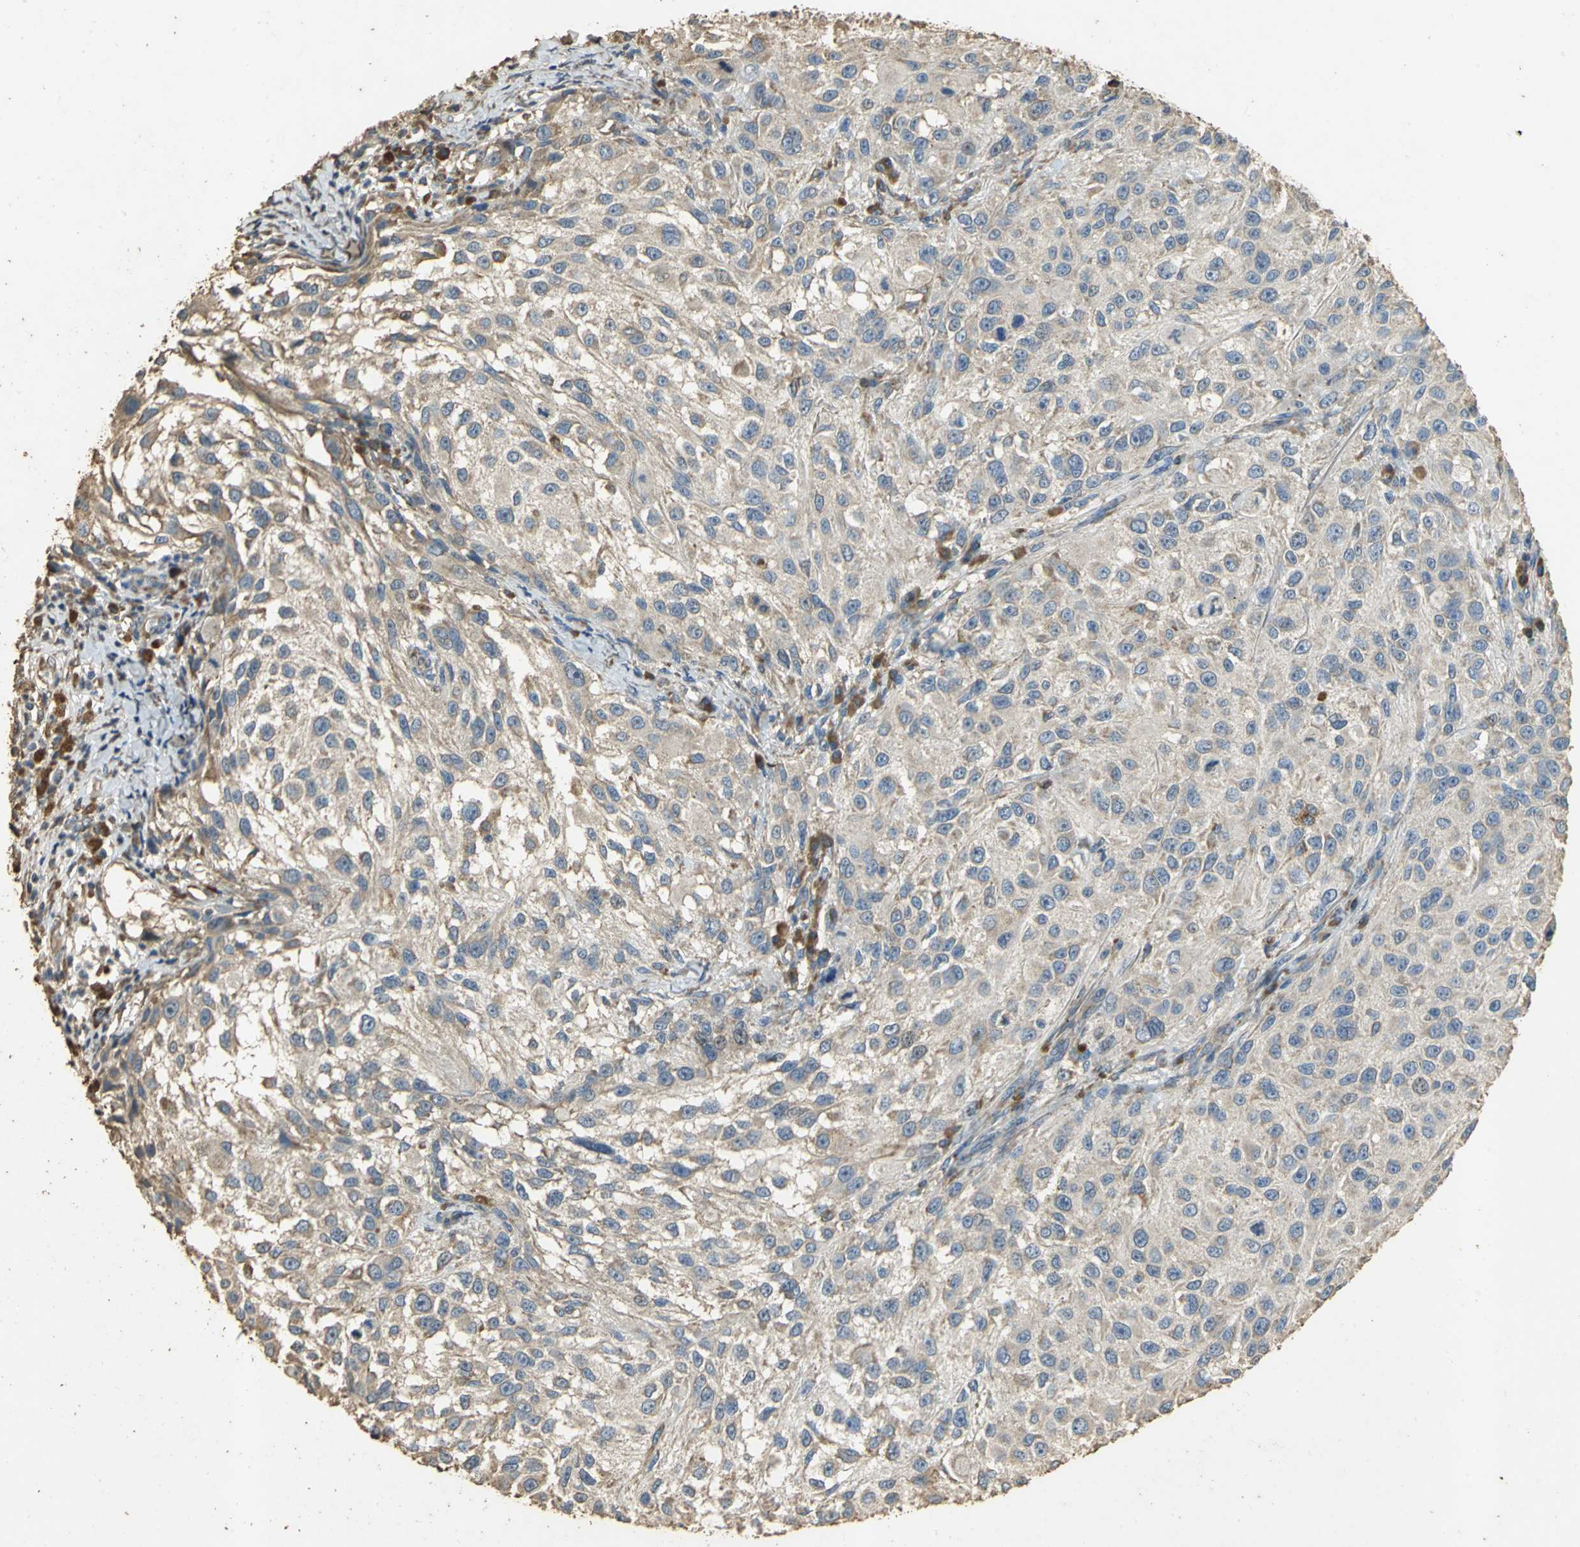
{"staining": {"intensity": "weak", "quantity": ">75%", "location": "cytoplasmic/membranous"}, "tissue": "melanoma", "cell_type": "Tumor cells", "image_type": "cancer", "snomed": [{"axis": "morphology", "description": "Necrosis, NOS"}, {"axis": "morphology", "description": "Malignant melanoma, NOS"}, {"axis": "topography", "description": "Skin"}], "caption": "About >75% of tumor cells in melanoma demonstrate weak cytoplasmic/membranous protein expression as visualized by brown immunohistochemical staining.", "gene": "ACSL4", "patient": {"sex": "female", "age": 87}}